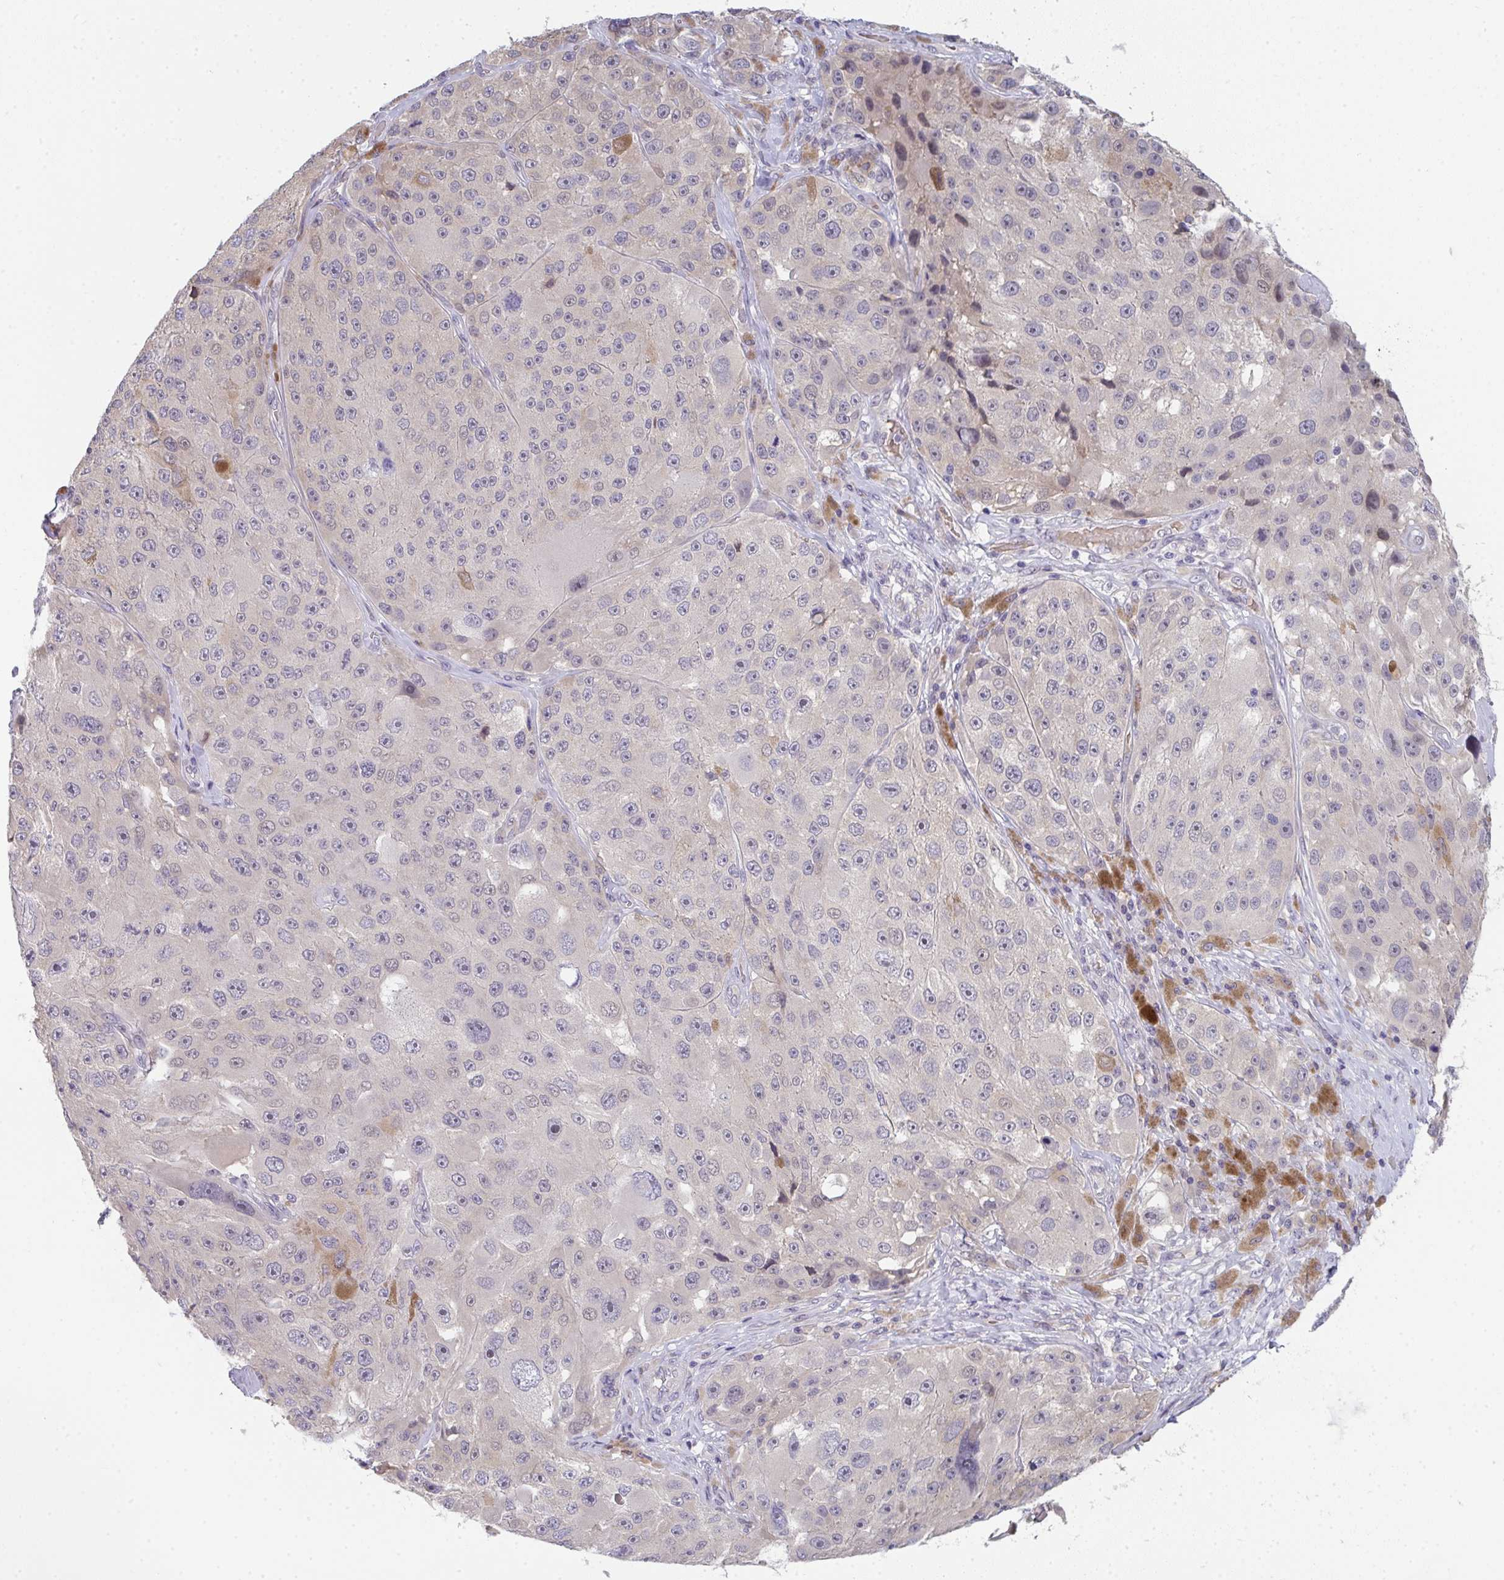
{"staining": {"intensity": "weak", "quantity": "<25%", "location": "nuclear"}, "tissue": "melanoma", "cell_type": "Tumor cells", "image_type": "cancer", "snomed": [{"axis": "morphology", "description": "Malignant melanoma, Metastatic site"}, {"axis": "topography", "description": "Lymph node"}], "caption": "Immunohistochemistry (IHC) histopathology image of human malignant melanoma (metastatic site) stained for a protein (brown), which shows no staining in tumor cells.", "gene": "RIOK1", "patient": {"sex": "male", "age": 62}}